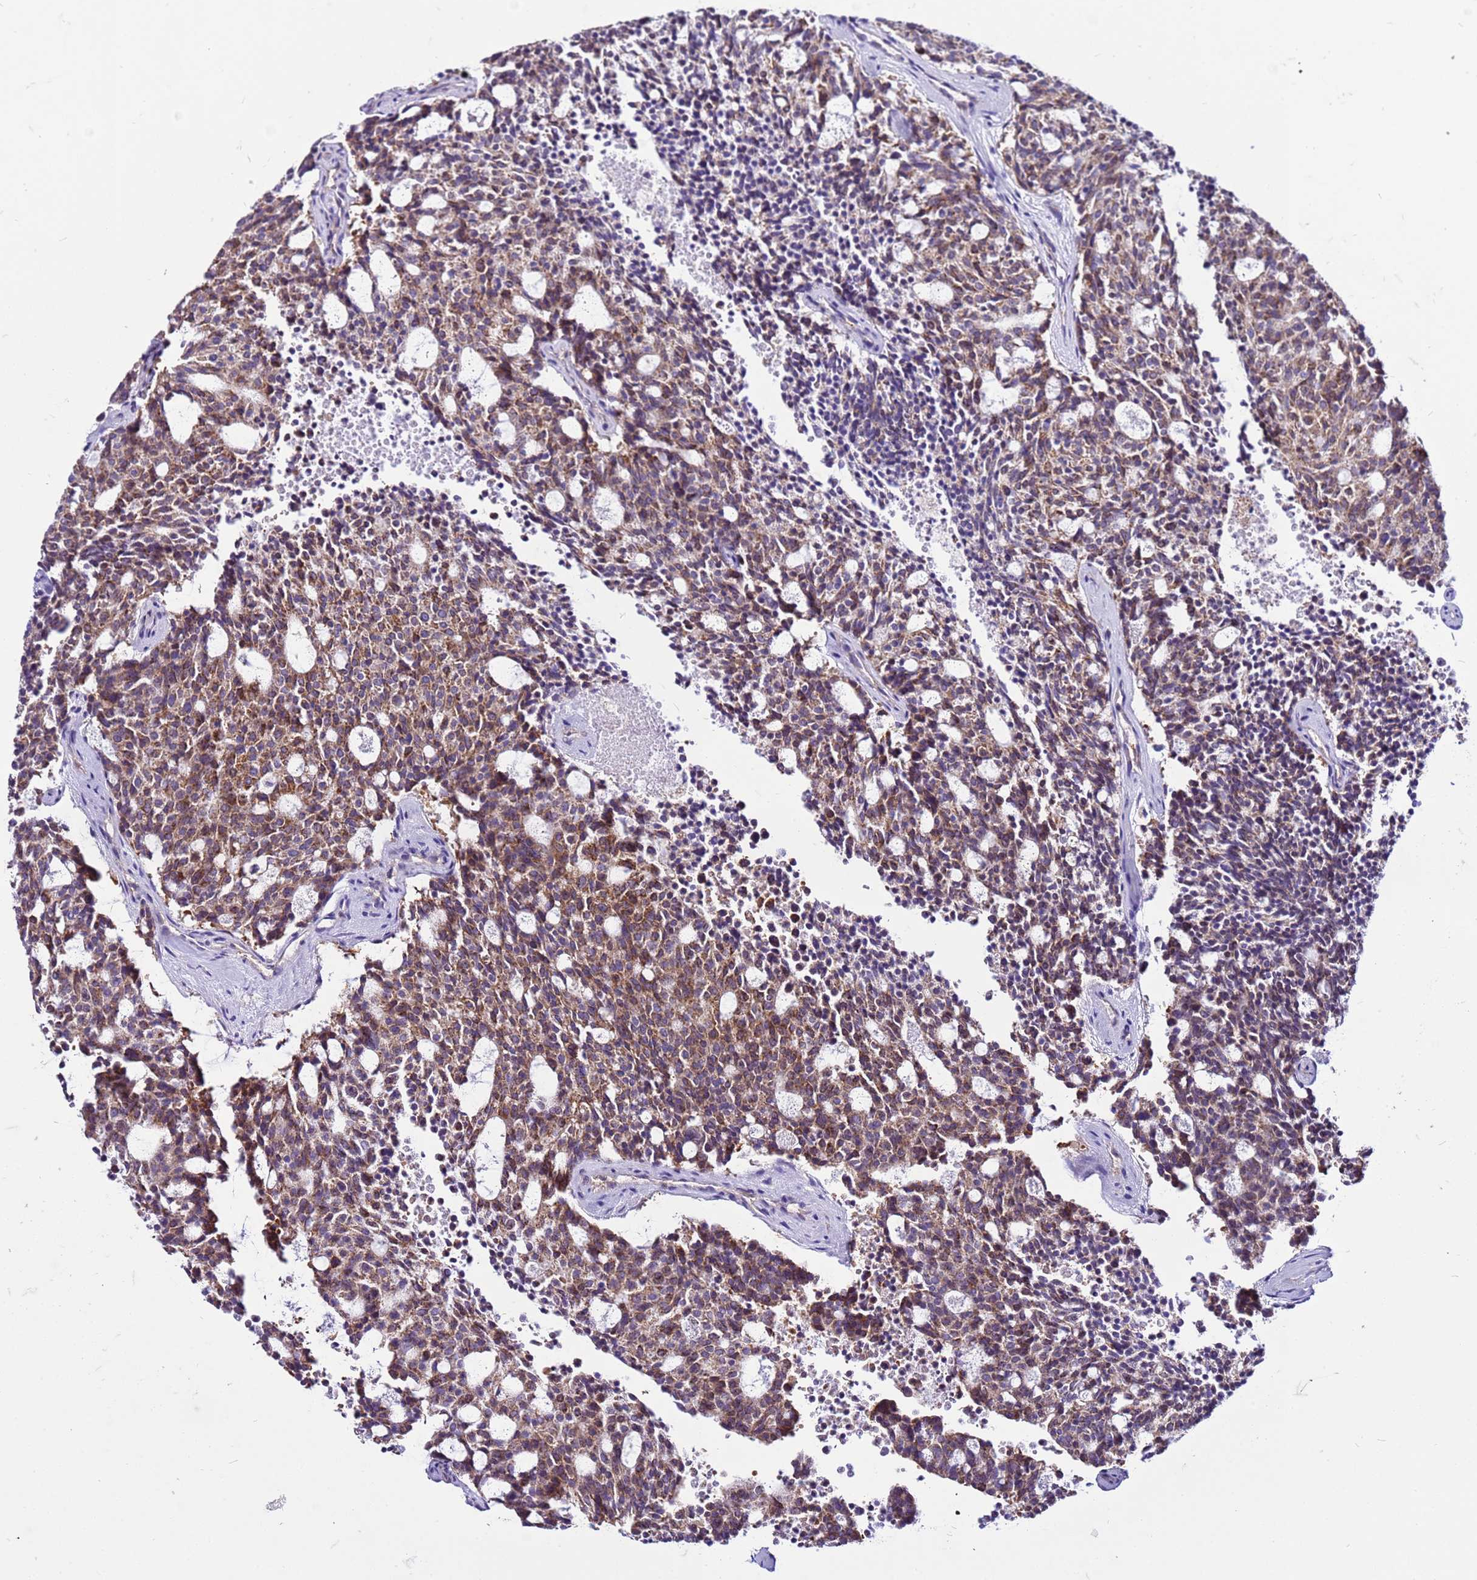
{"staining": {"intensity": "moderate", "quantity": ">75%", "location": "cytoplasmic/membranous"}, "tissue": "carcinoid", "cell_type": "Tumor cells", "image_type": "cancer", "snomed": [{"axis": "morphology", "description": "Carcinoid, malignant, NOS"}, {"axis": "topography", "description": "Pancreas"}], "caption": "The histopathology image exhibits staining of malignant carcinoid, revealing moderate cytoplasmic/membranous protein positivity (brown color) within tumor cells.", "gene": "PKD1", "patient": {"sex": "female", "age": 54}}